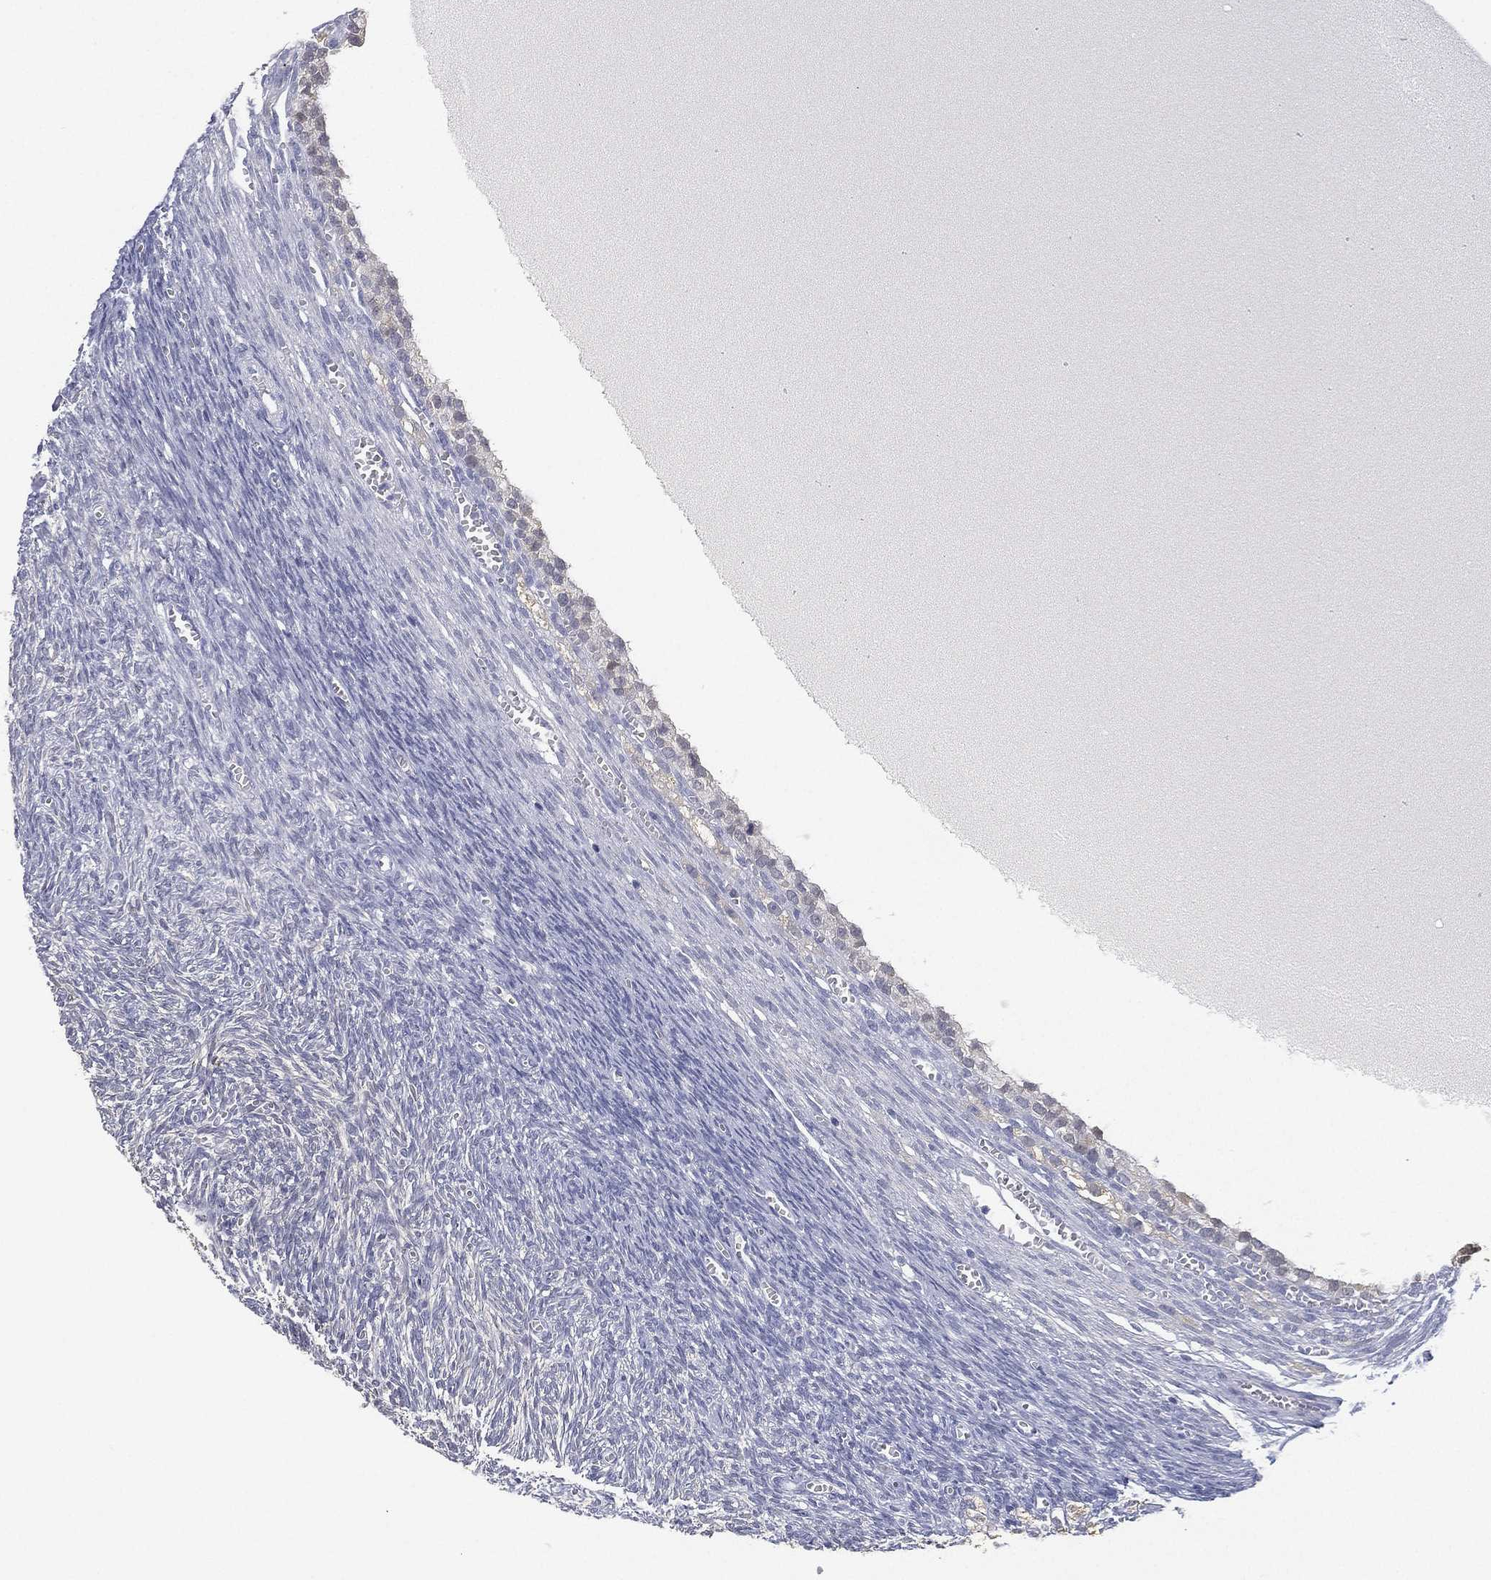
{"staining": {"intensity": "negative", "quantity": "none", "location": "none"}, "tissue": "ovary", "cell_type": "Follicle cells", "image_type": "normal", "snomed": [{"axis": "morphology", "description": "Normal tissue, NOS"}, {"axis": "topography", "description": "Ovary"}], "caption": "IHC histopathology image of normal human ovary stained for a protein (brown), which reveals no expression in follicle cells.", "gene": "FMO1", "patient": {"sex": "female", "age": 43}}